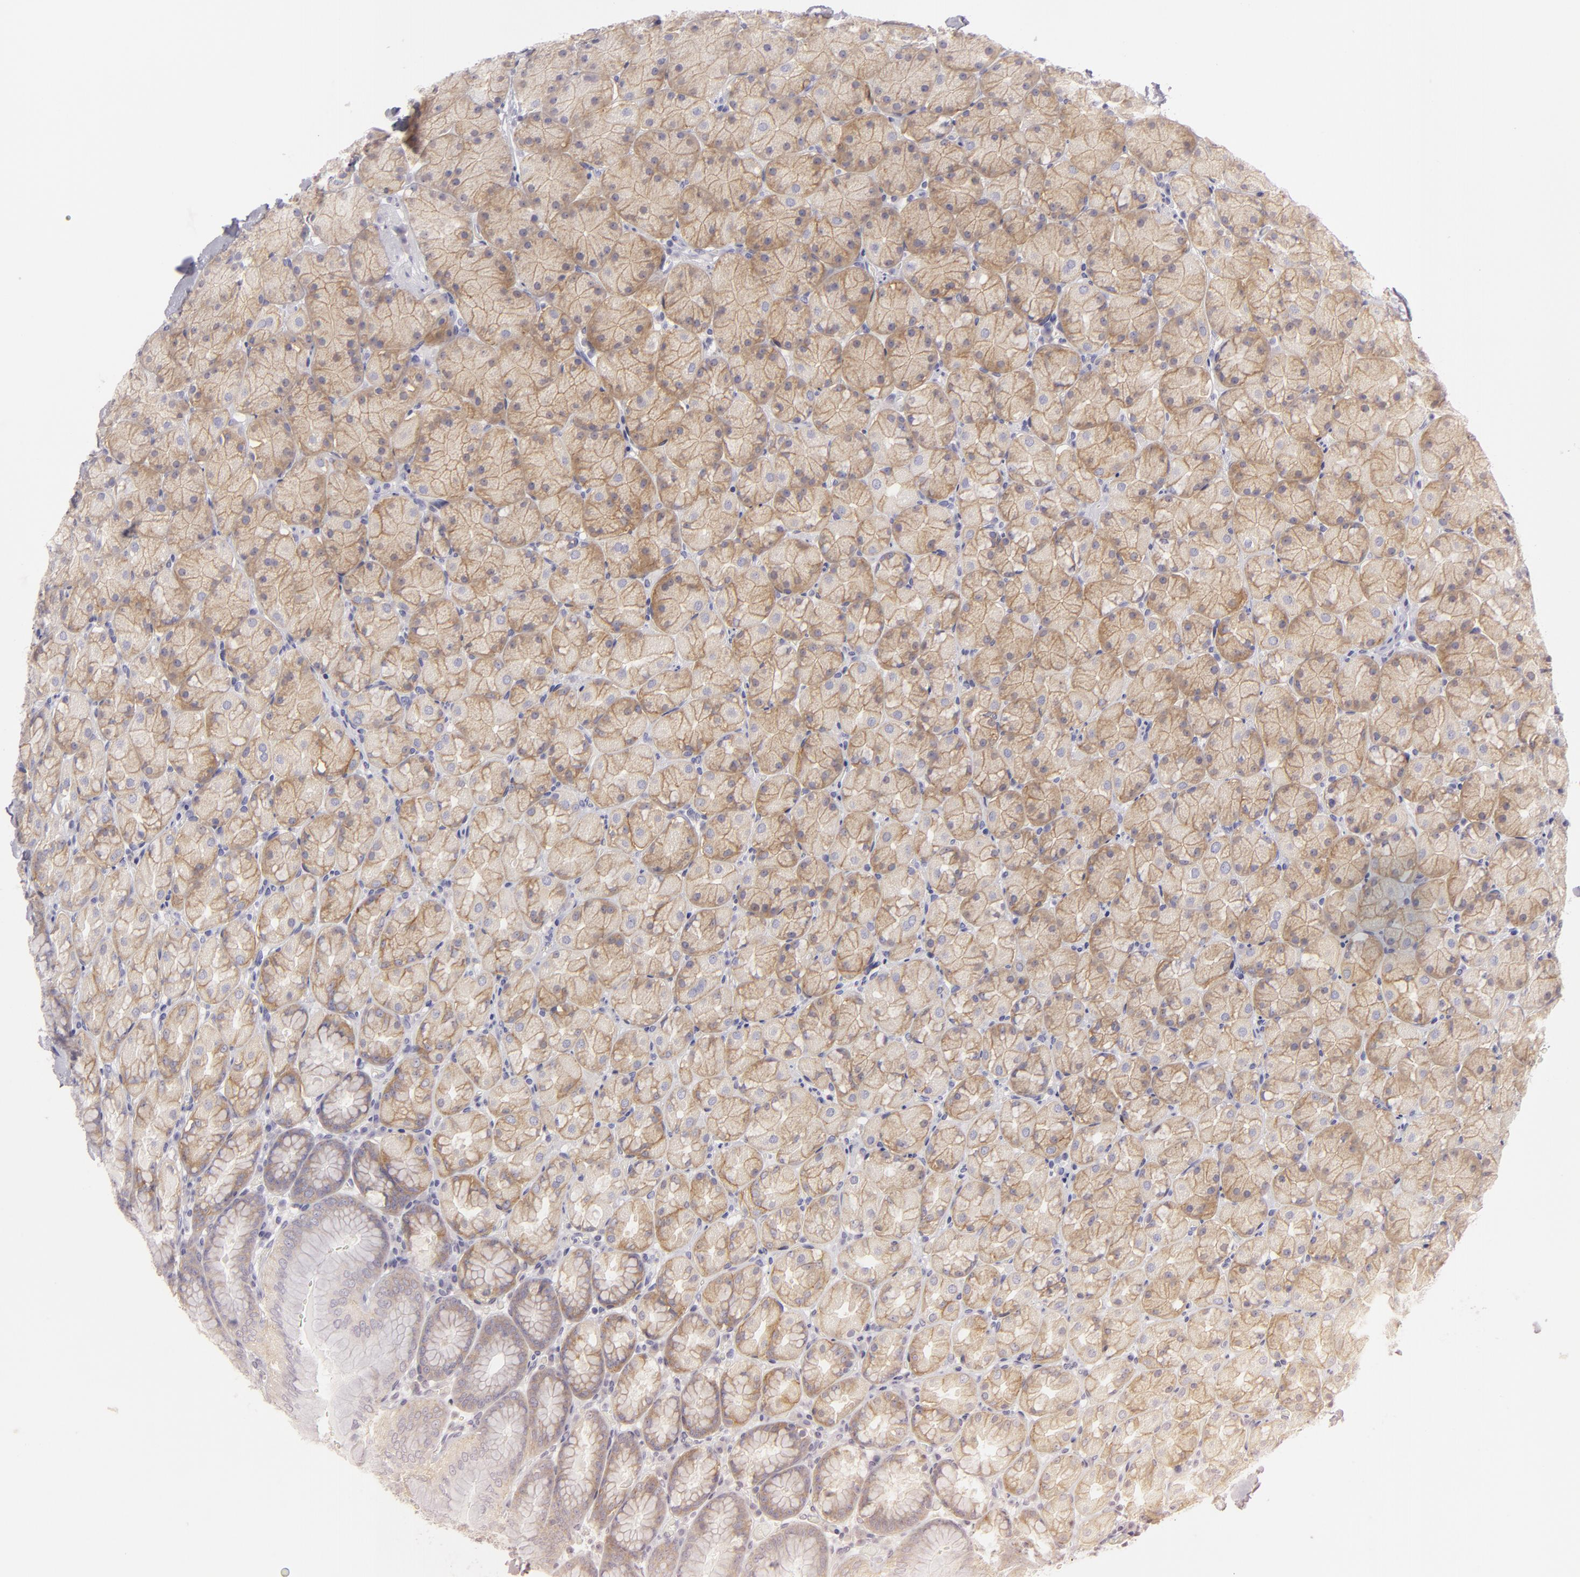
{"staining": {"intensity": "weak", "quantity": ">75%", "location": "cytoplasmic/membranous"}, "tissue": "stomach", "cell_type": "Glandular cells", "image_type": "normal", "snomed": [{"axis": "morphology", "description": "Normal tissue, NOS"}, {"axis": "topography", "description": "Stomach, upper"}, {"axis": "topography", "description": "Stomach"}], "caption": "Immunohistochemical staining of benign stomach displays >75% levels of weak cytoplasmic/membranous protein staining in approximately >75% of glandular cells. Nuclei are stained in blue.", "gene": "DLG4", "patient": {"sex": "male", "age": 76}}